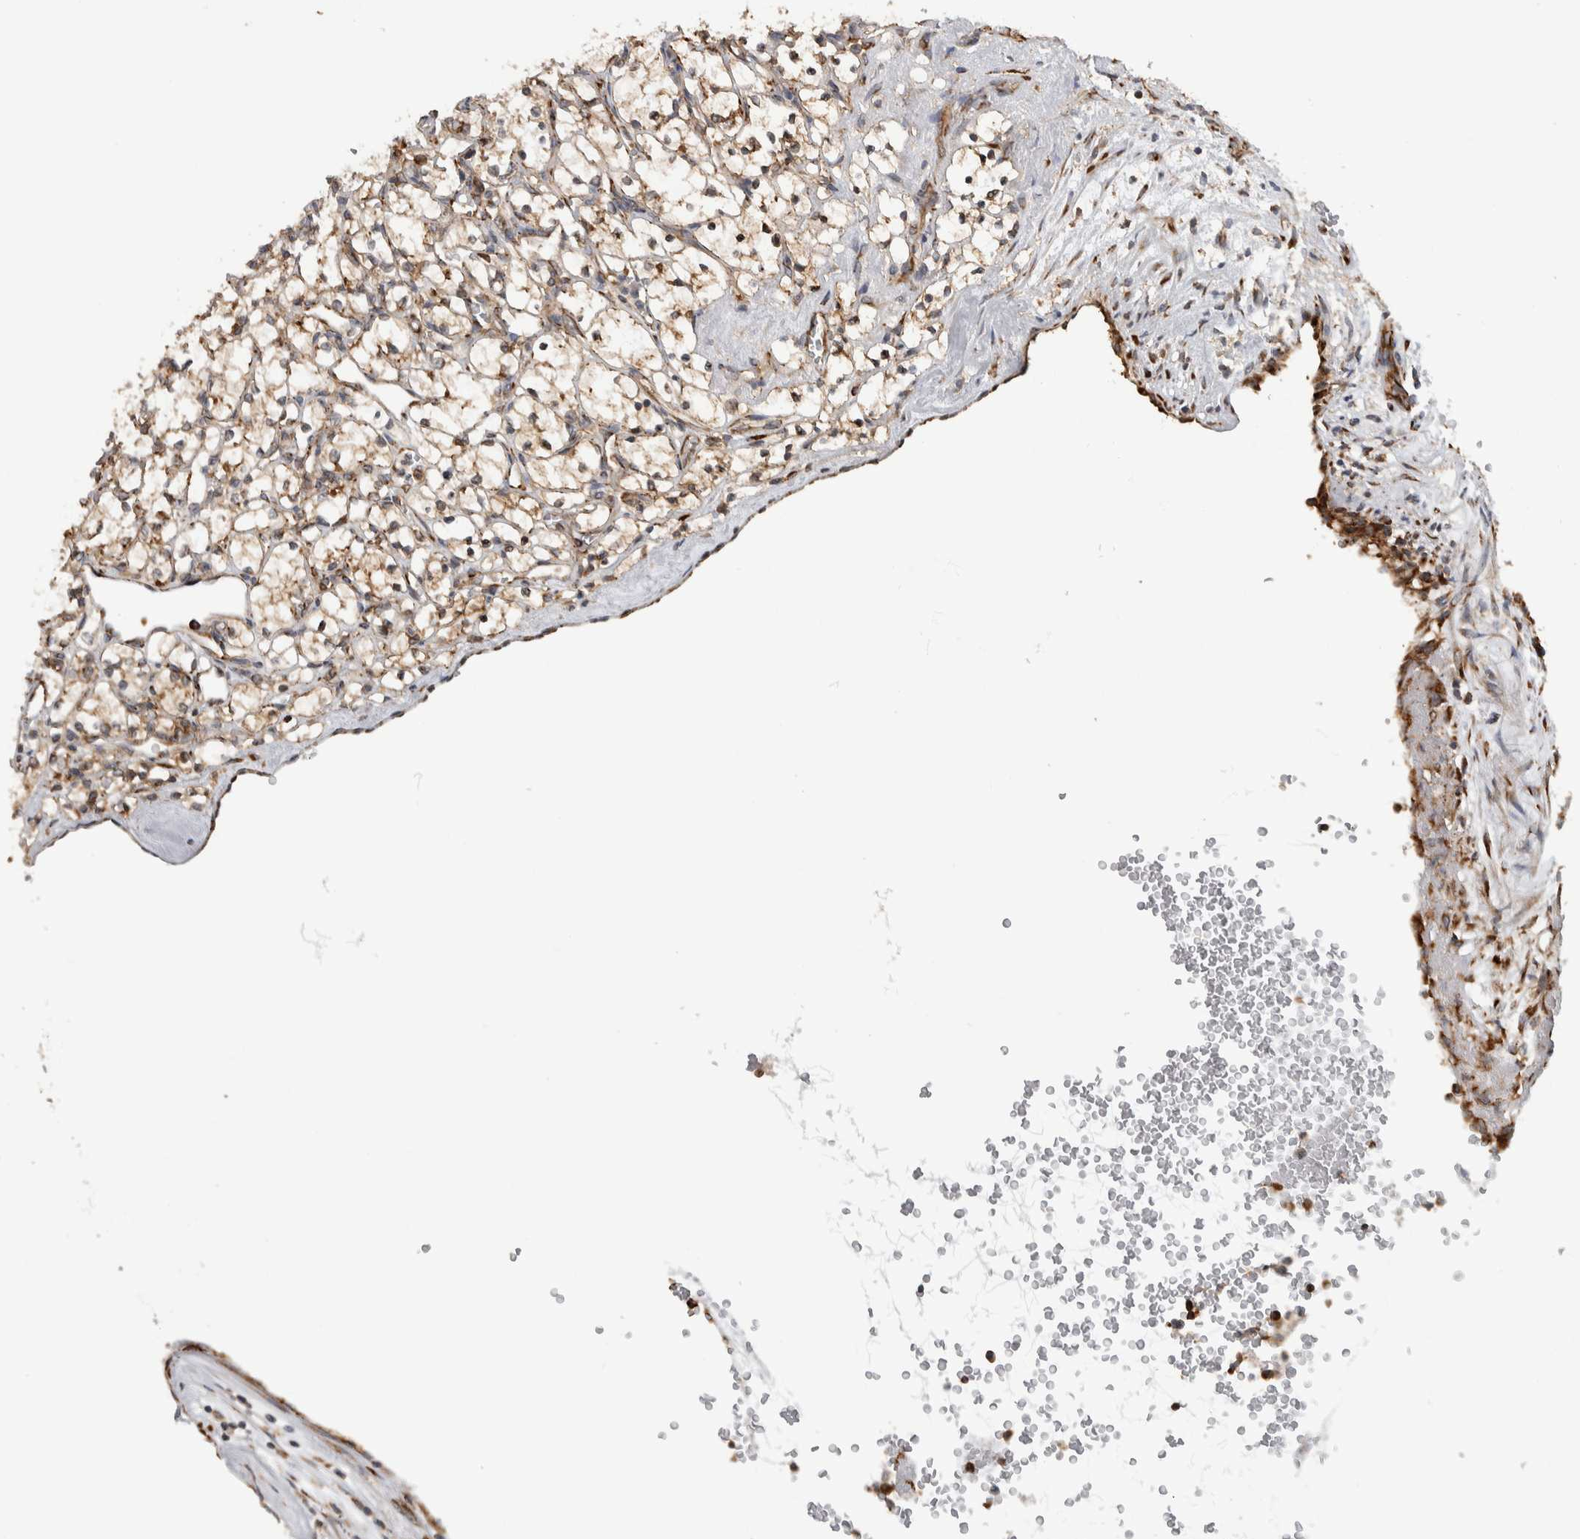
{"staining": {"intensity": "moderate", "quantity": ">75%", "location": "cytoplasmic/membranous"}, "tissue": "renal cancer", "cell_type": "Tumor cells", "image_type": "cancer", "snomed": [{"axis": "morphology", "description": "Adenocarcinoma, NOS"}, {"axis": "topography", "description": "Kidney"}], "caption": "The image demonstrates a brown stain indicating the presence of a protein in the cytoplasmic/membranous of tumor cells in renal cancer (adenocarcinoma).", "gene": "EIF3H", "patient": {"sex": "female", "age": 69}}